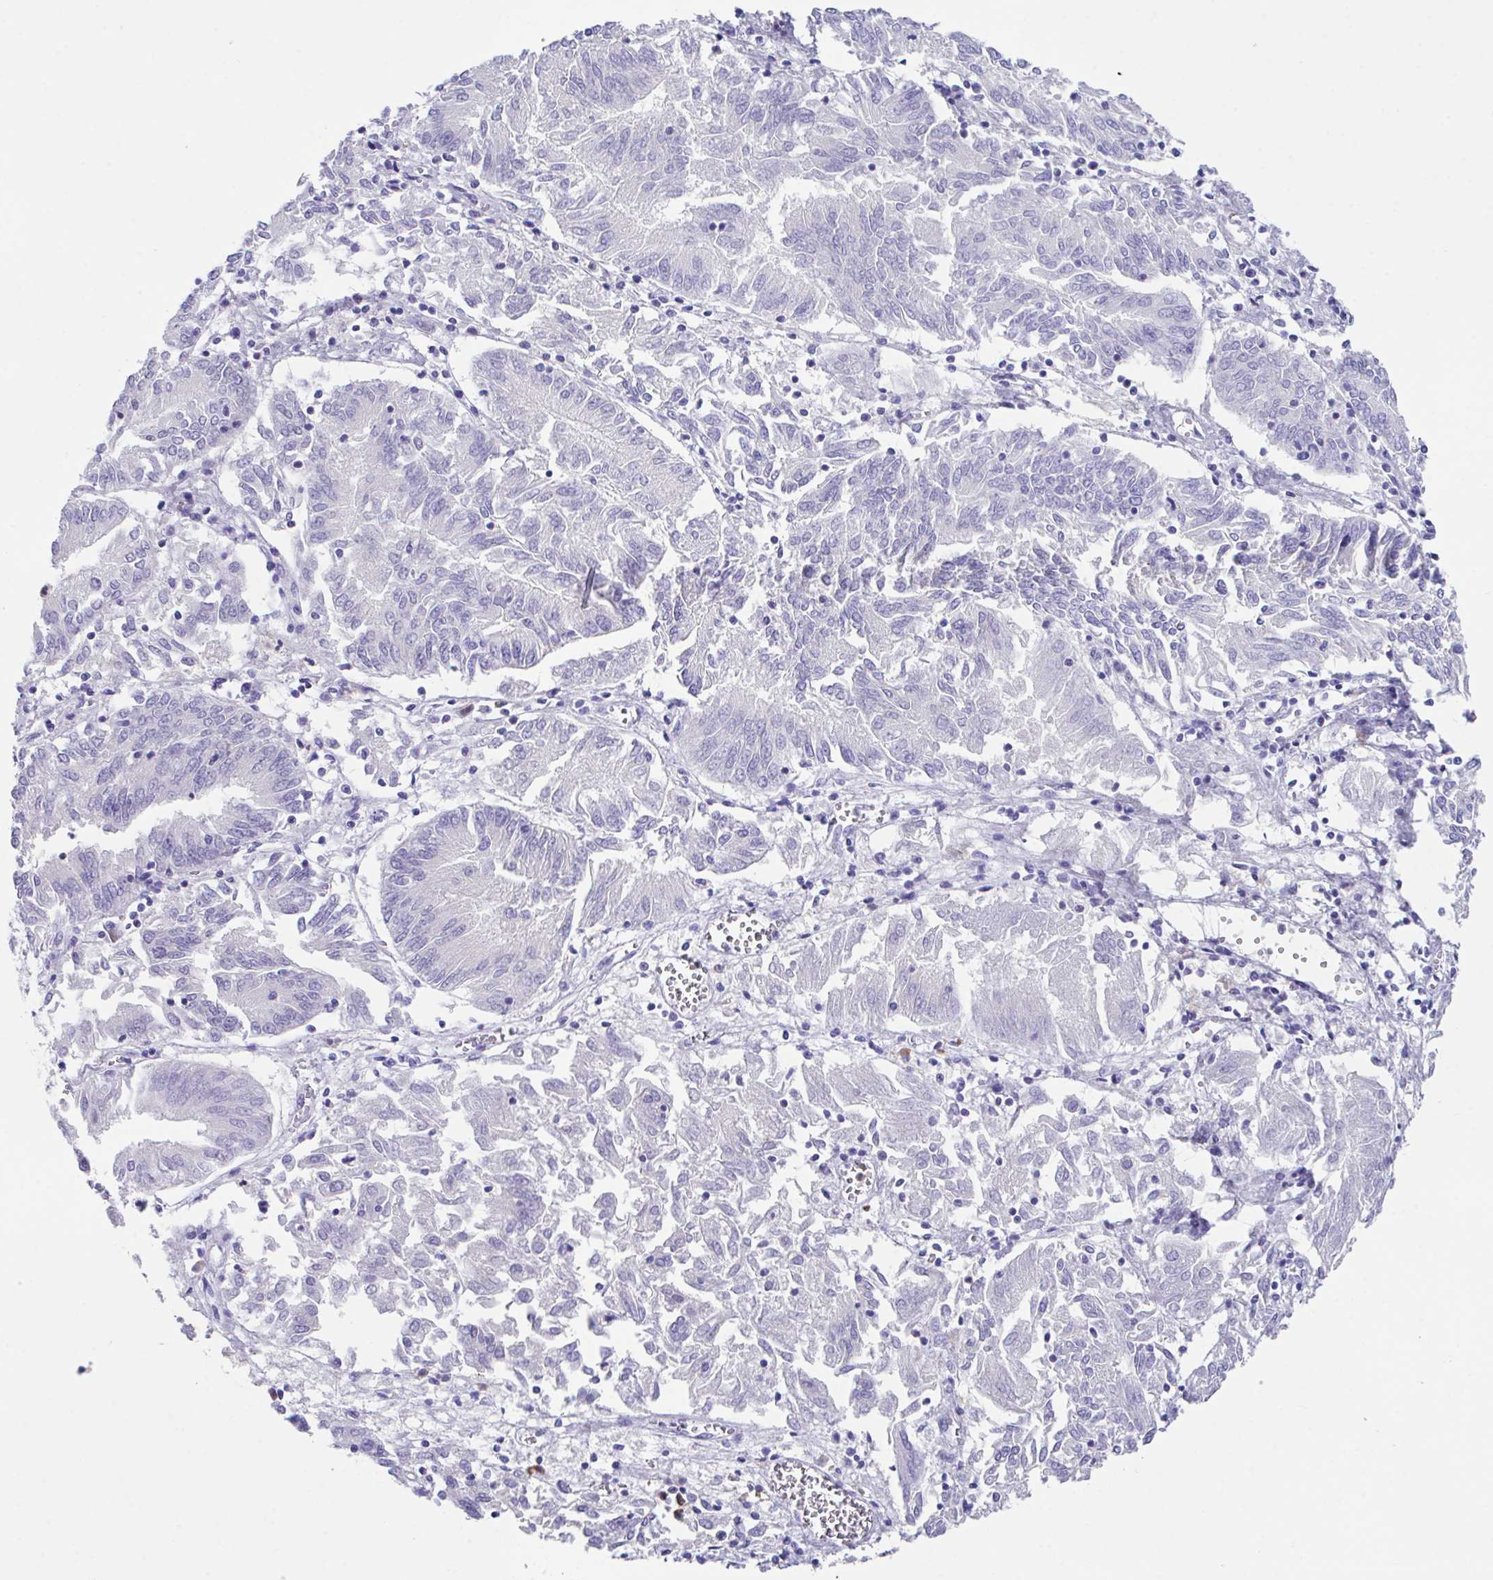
{"staining": {"intensity": "negative", "quantity": "none", "location": "none"}, "tissue": "endometrial cancer", "cell_type": "Tumor cells", "image_type": "cancer", "snomed": [{"axis": "morphology", "description": "Adenocarcinoma, NOS"}, {"axis": "topography", "description": "Endometrium"}], "caption": "Micrograph shows no protein expression in tumor cells of endometrial adenocarcinoma tissue.", "gene": "HOXB4", "patient": {"sex": "female", "age": 54}}